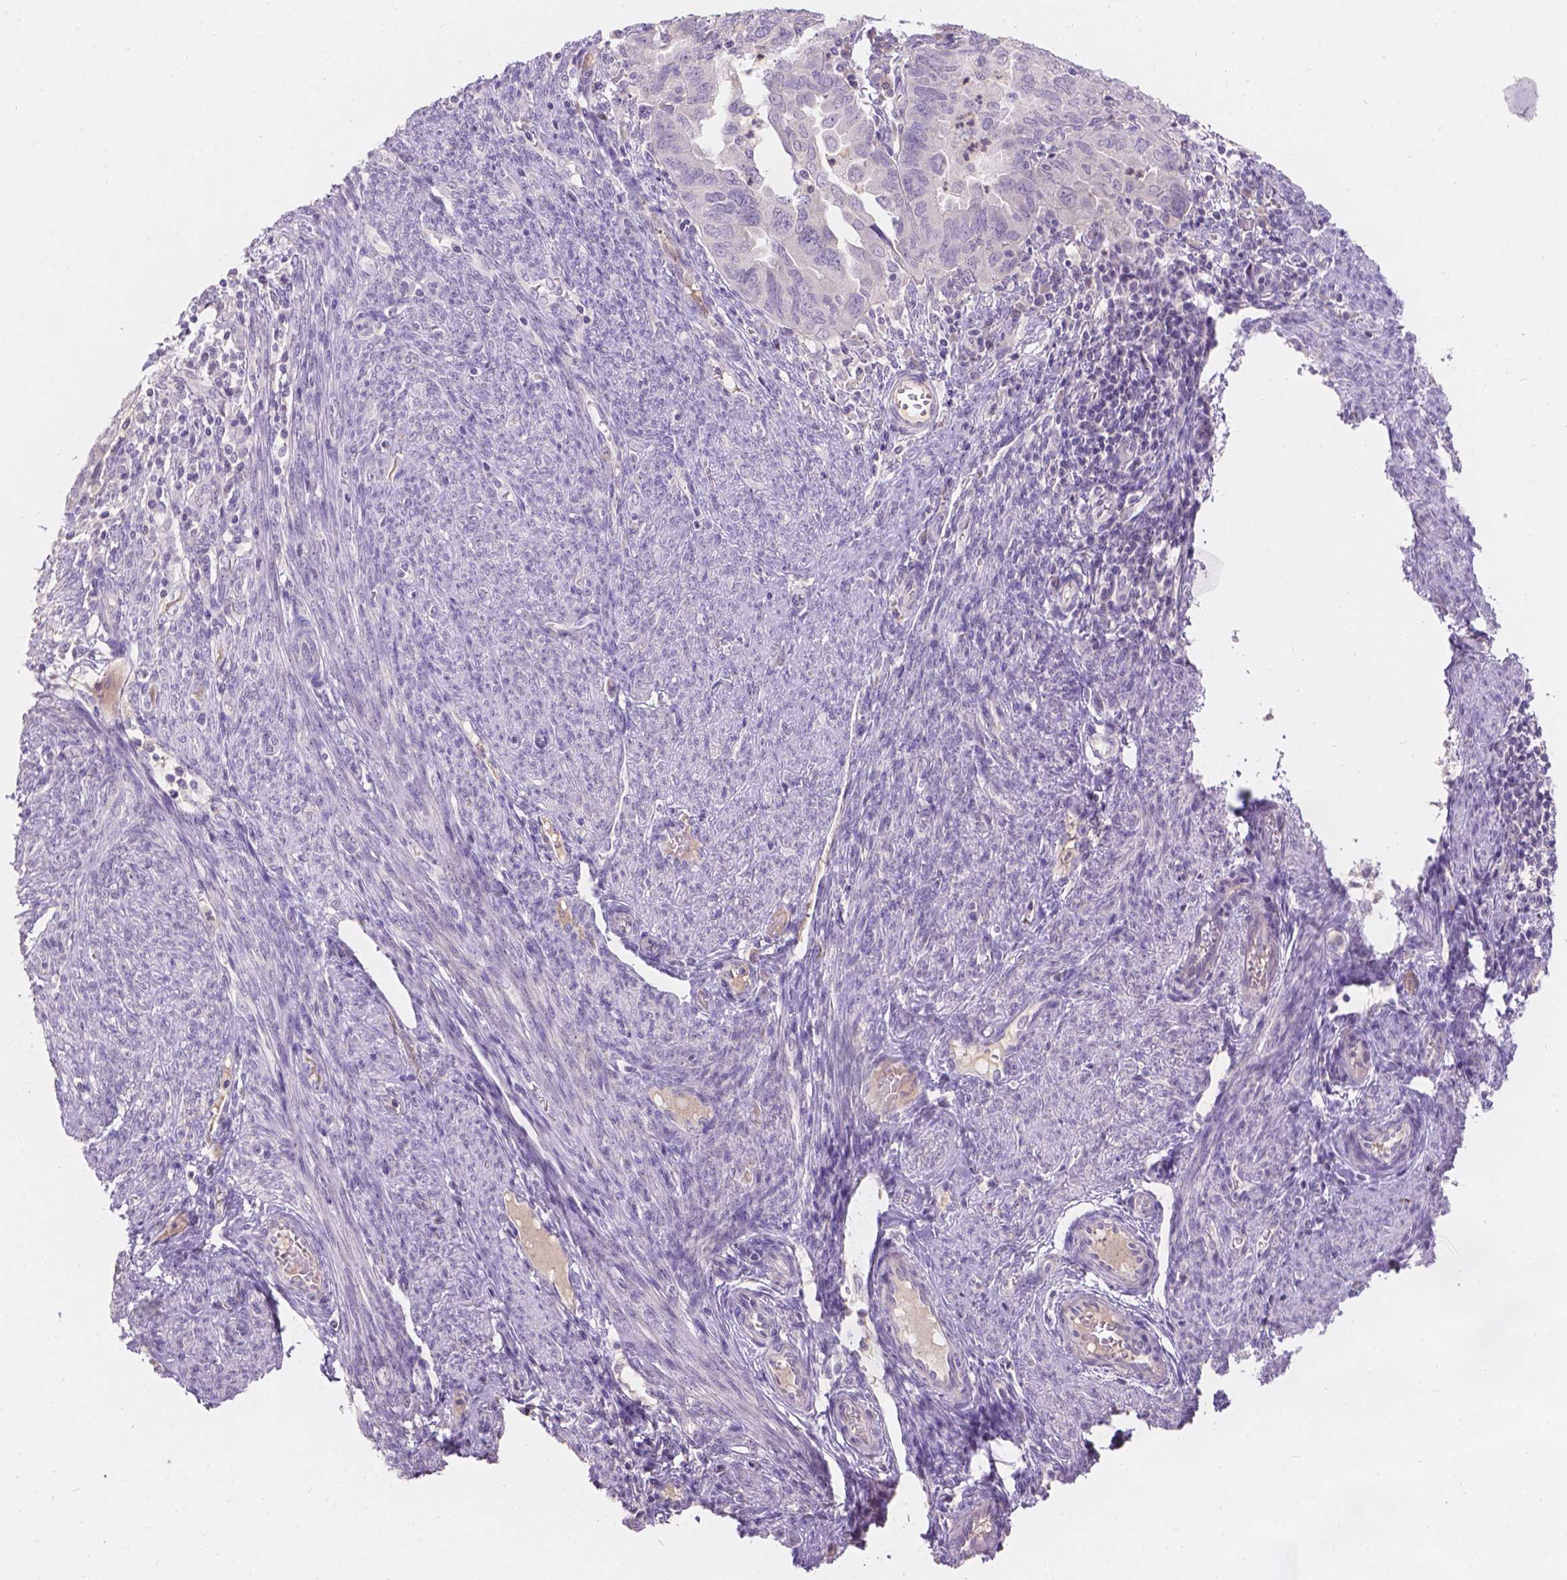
{"staining": {"intensity": "negative", "quantity": "none", "location": "none"}, "tissue": "endometrial cancer", "cell_type": "Tumor cells", "image_type": "cancer", "snomed": [{"axis": "morphology", "description": "Adenocarcinoma, NOS"}, {"axis": "topography", "description": "Endometrium"}], "caption": "Protein analysis of endometrial cancer (adenocarcinoma) shows no significant expression in tumor cells.", "gene": "DCAF4L1", "patient": {"sex": "female", "age": 79}}